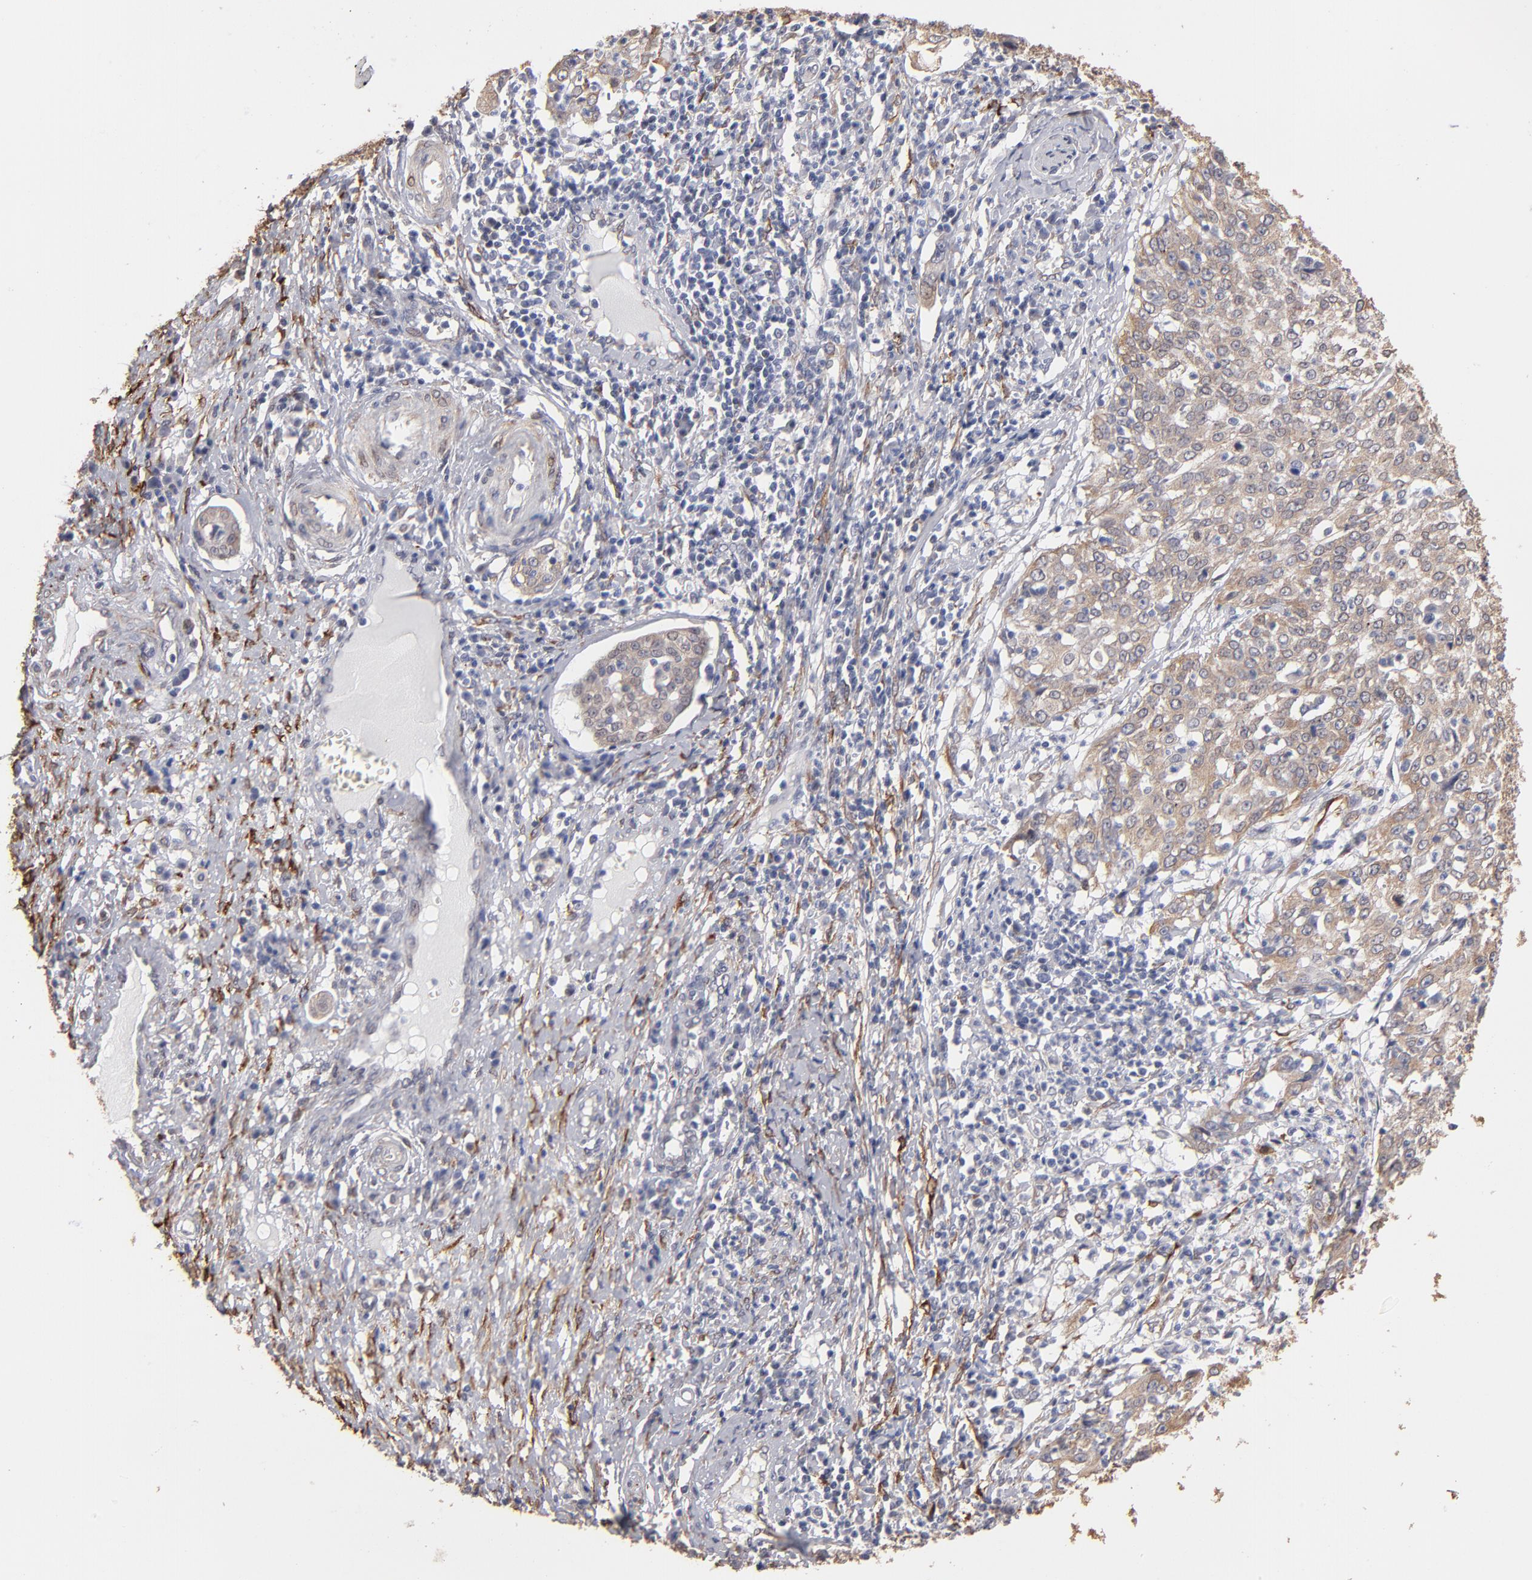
{"staining": {"intensity": "weak", "quantity": ">75%", "location": "cytoplasmic/membranous"}, "tissue": "cervical cancer", "cell_type": "Tumor cells", "image_type": "cancer", "snomed": [{"axis": "morphology", "description": "Squamous cell carcinoma, NOS"}, {"axis": "topography", "description": "Cervix"}], "caption": "A high-resolution histopathology image shows immunohistochemistry staining of cervical squamous cell carcinoma, which exhibits weak cytoplasmic/membranous expression in about >75% of tumor cells.", "gene": "PGRMC1", "patient": {"sex": "female", "age": 39}}